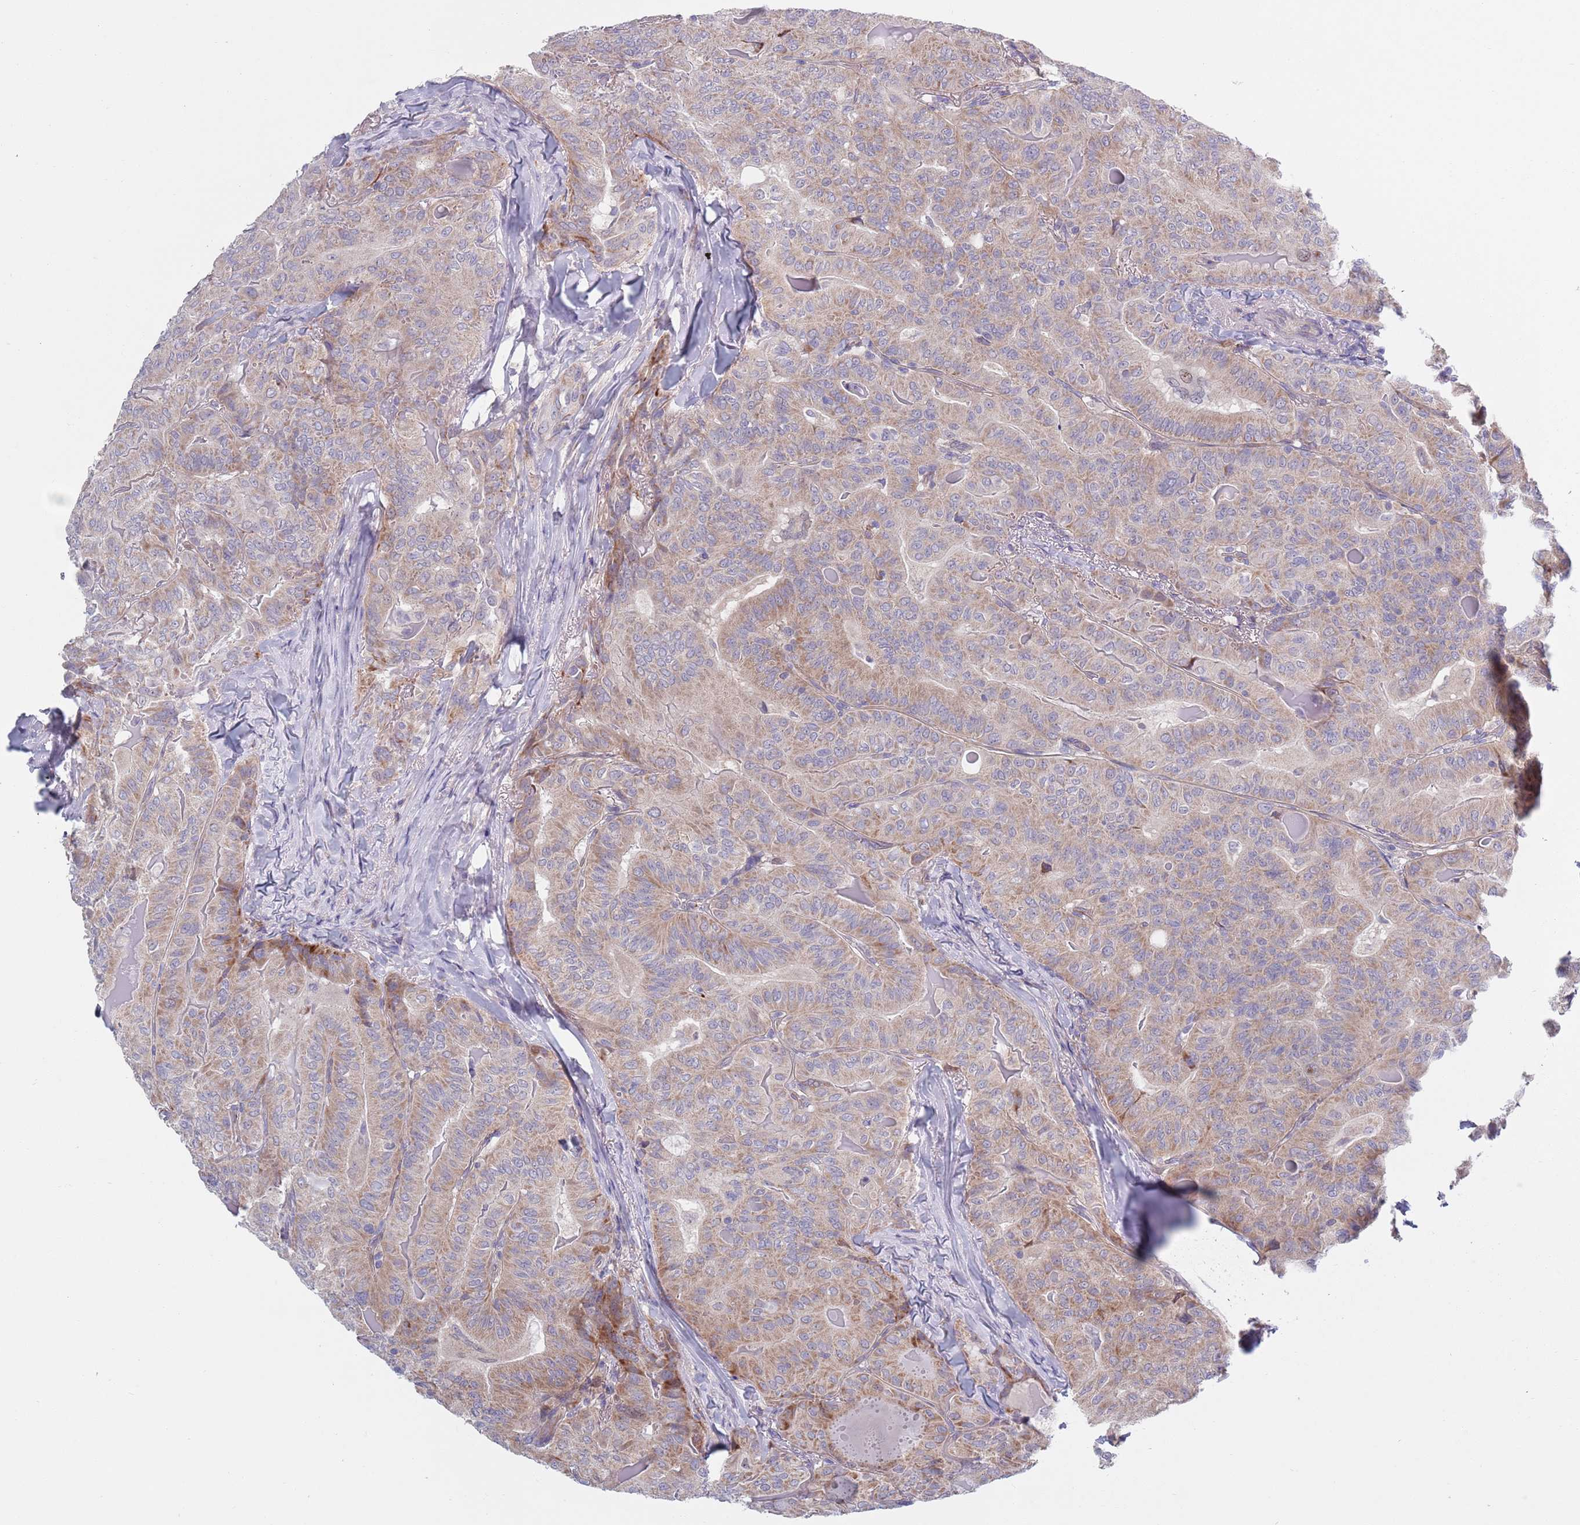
{"staining": {"intensity": "moderate", "quantity": "25%-75%", "location": "cytoplasmic/membranous"}, "tissue": "thyroid cancer", "cell_type": "Tumor cells", "image_type": "cancer", "snomed": [{"axis": "morphology", "description": "Papillary adenocarcinoma, NOS"}, {"axis": "topography", "description": "Thyroid gland"}], "caption": "Thyroid cancer stained with a protein marker shows moderate staining in tumor cells.", "gene": "TYW1", "patient": {"sex": "female", "age": 68}}